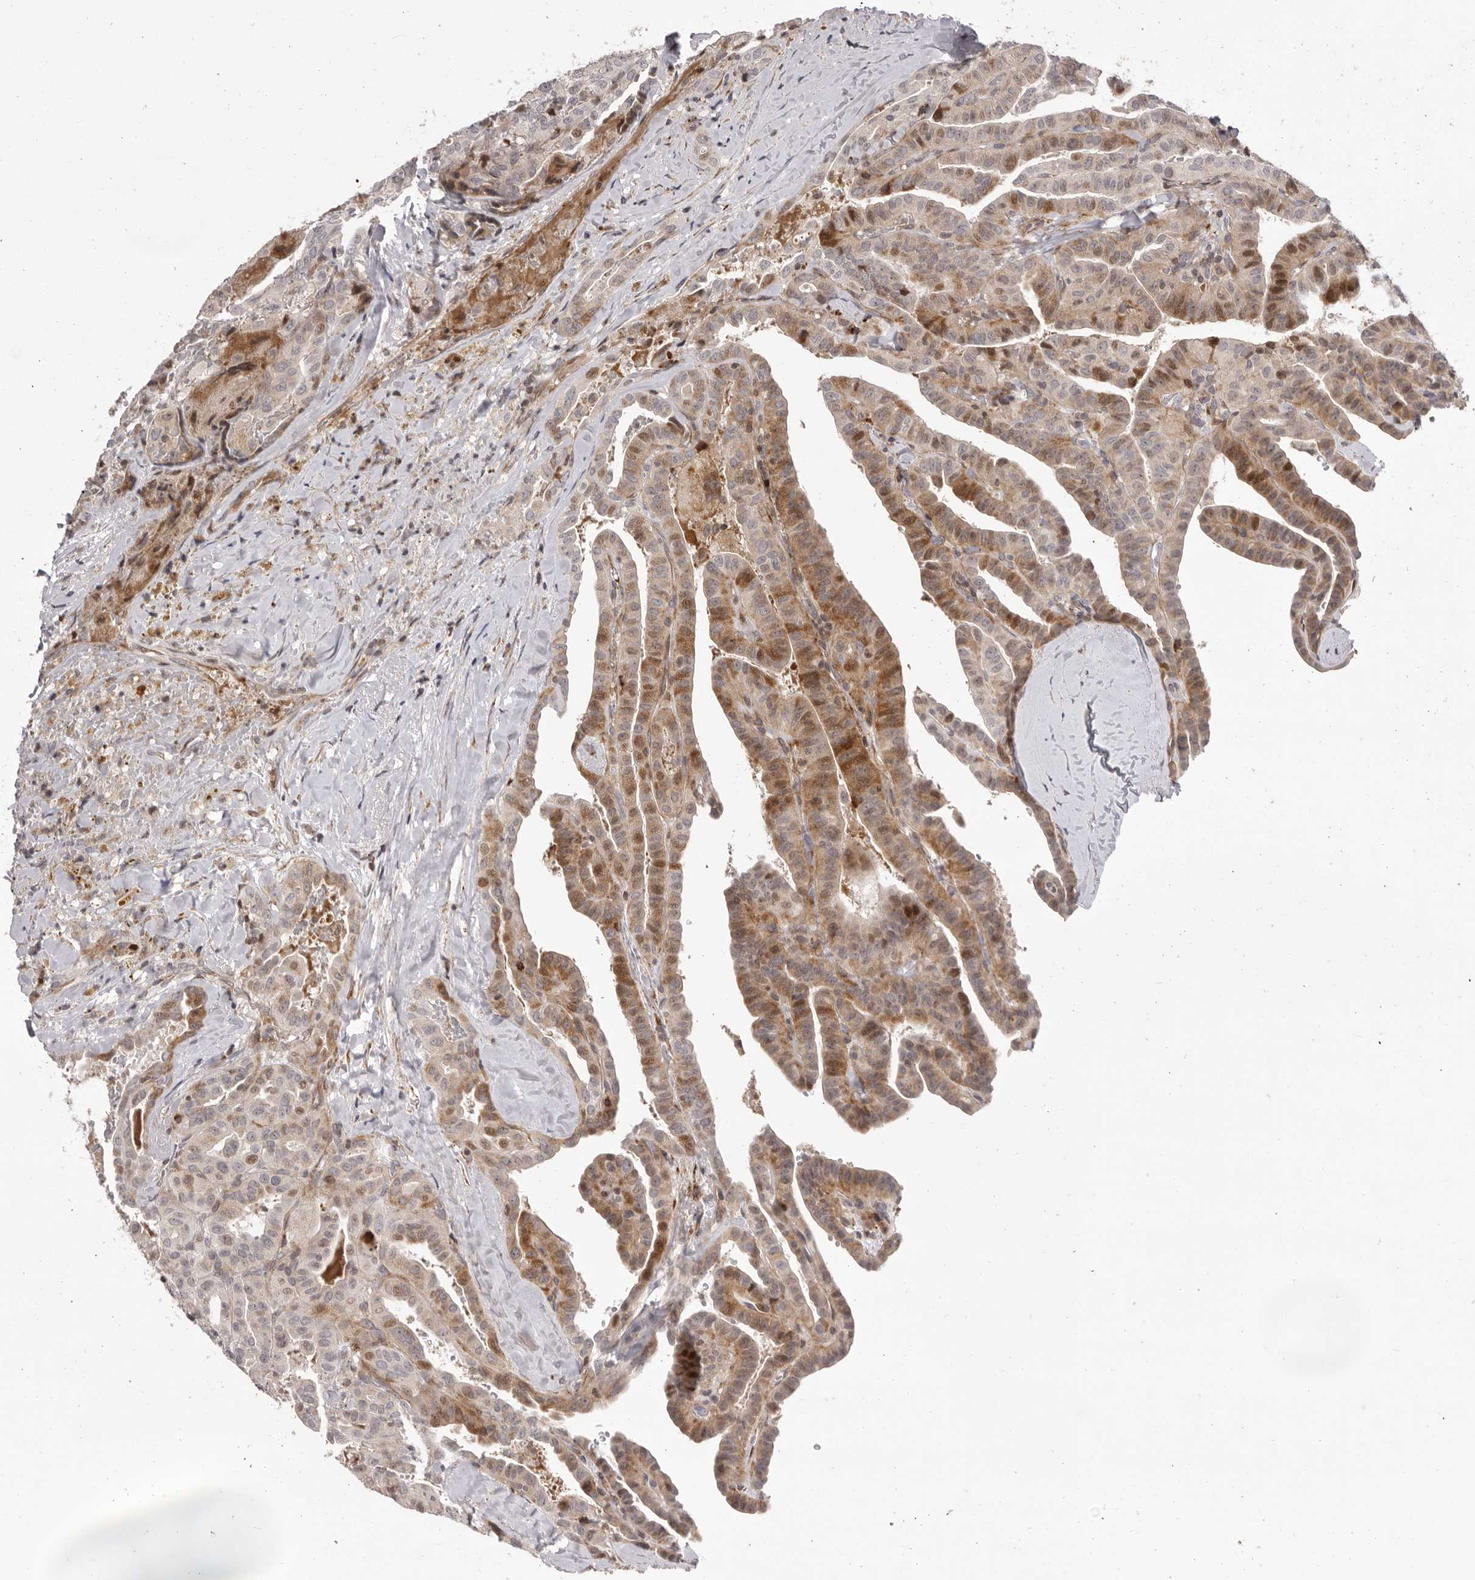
{"staining": {"intensity": "moderate", "quantity": ">75%", "location": "cytoplasmic/membranous,nuclear"}, "tissue": "thyroid cancer", "cell_type": "Tumor cells", "image_type": "cancer", "snomed": [{"axis": "morphology", "description": "Papillary adenocarcinoma, NOS"}, {"axis": "topography", "description": "Thyroid gland"}], "caption": "This photomicrograph reveals thyroid cancer stained with IHC to label a protein in brown. The cytoplasmic/membranous and nuclear of tumor cells show moderate positivity for the protein. Nuclei are counter-stained blue.", "gene": "AZIN1", "patient": {"sex": "male", "age": 77}}